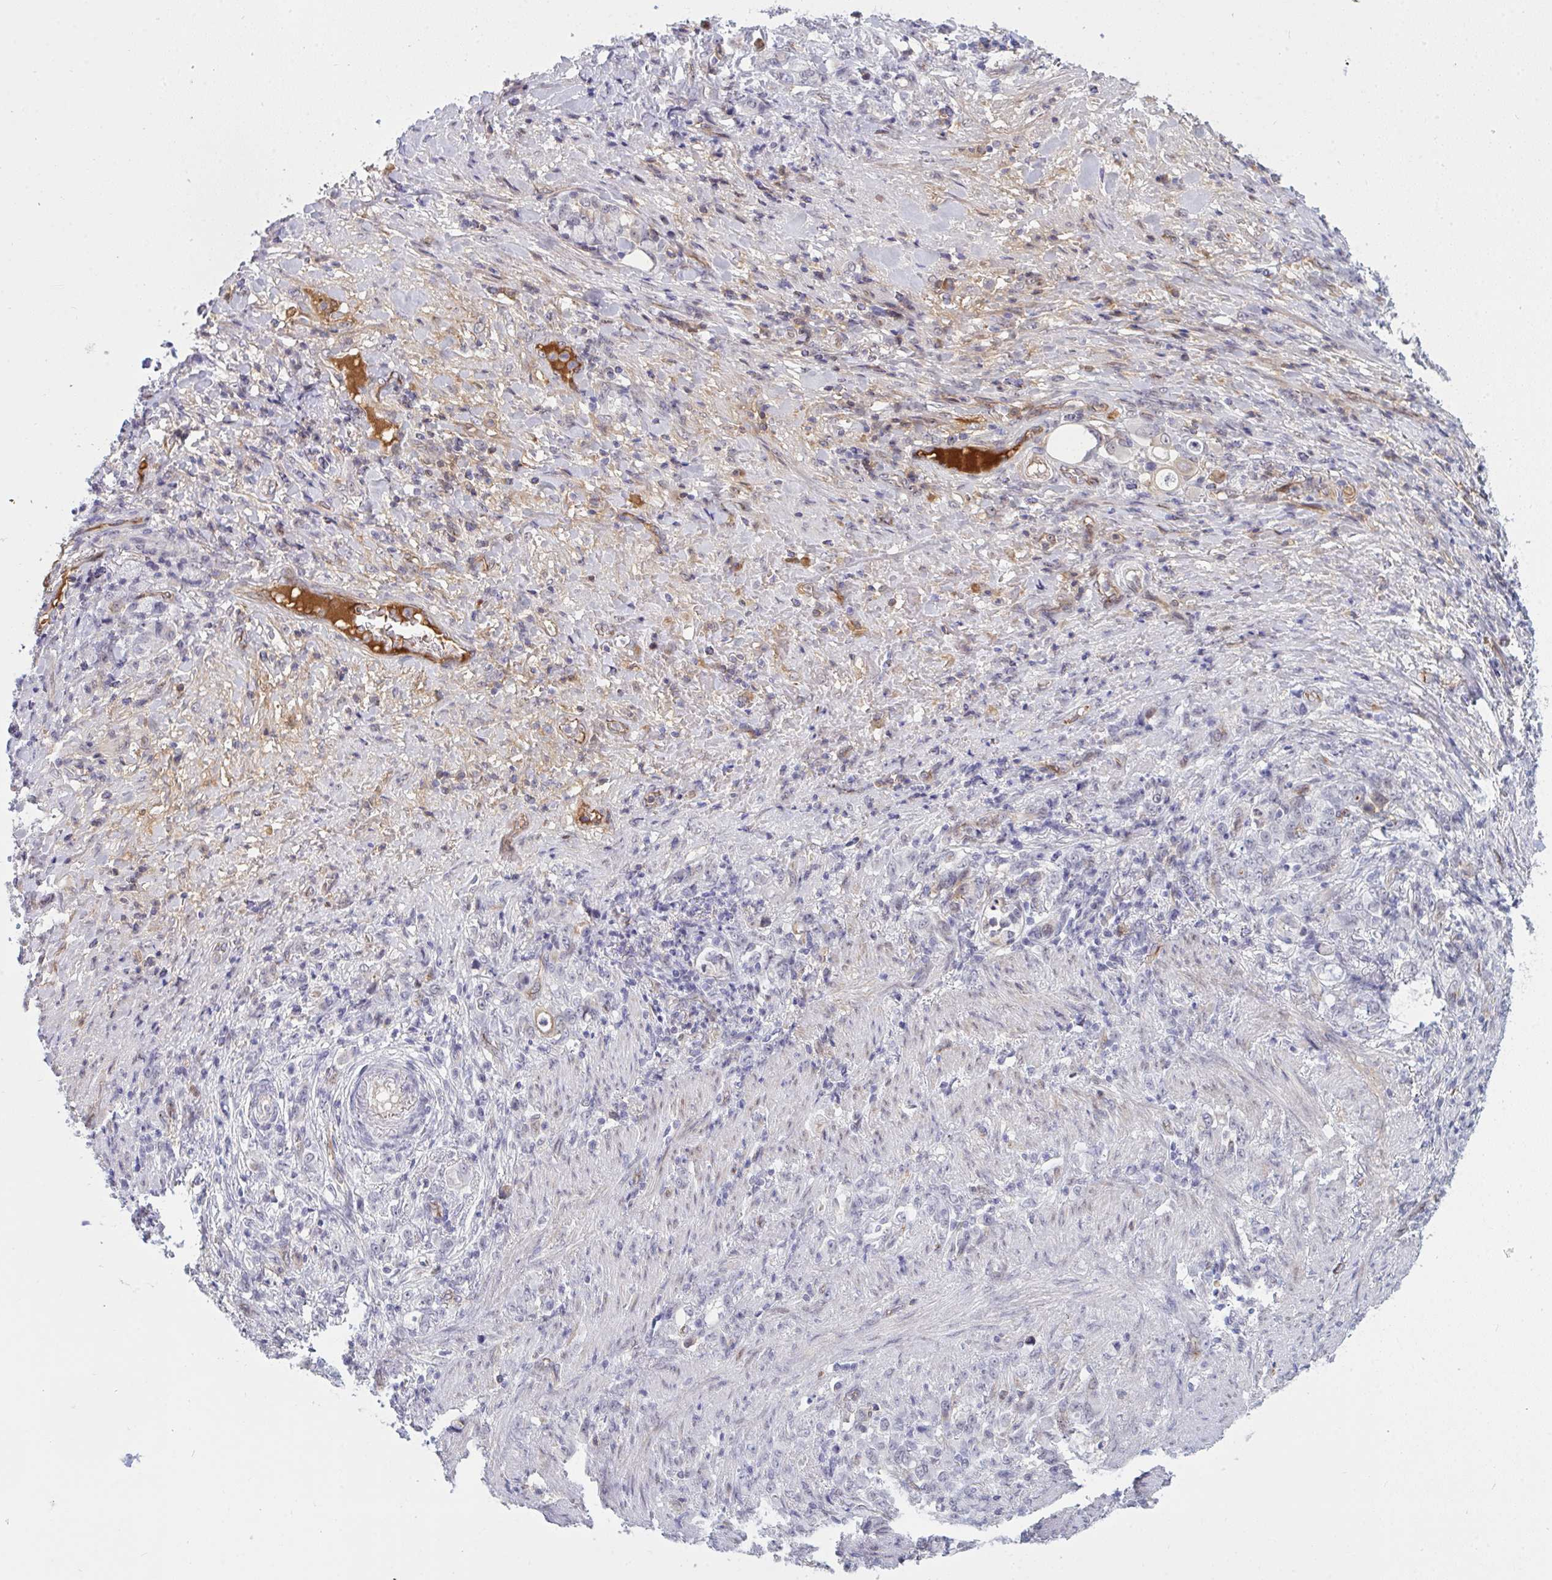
{"staining": {"intensity": "negative", "quantity": "none", "location": "none"}, "tissue": "stomach cancer", "cell_type": "Tumor cells", "image_type": "cancer", "snomed": [{"axis": "morphology", "description": "Adenocarcinoma, NOS"}, {"axis": "topography", "description": "Stomach"}], "caption": "Immunohistochemistry image of human stomach cancer (adenocarcinoma) stained for a protein (brown), which reveals no positivity in tumor cells.", "gene": "DSCAML1", "patient": {"sex": "female", "age": 79}}